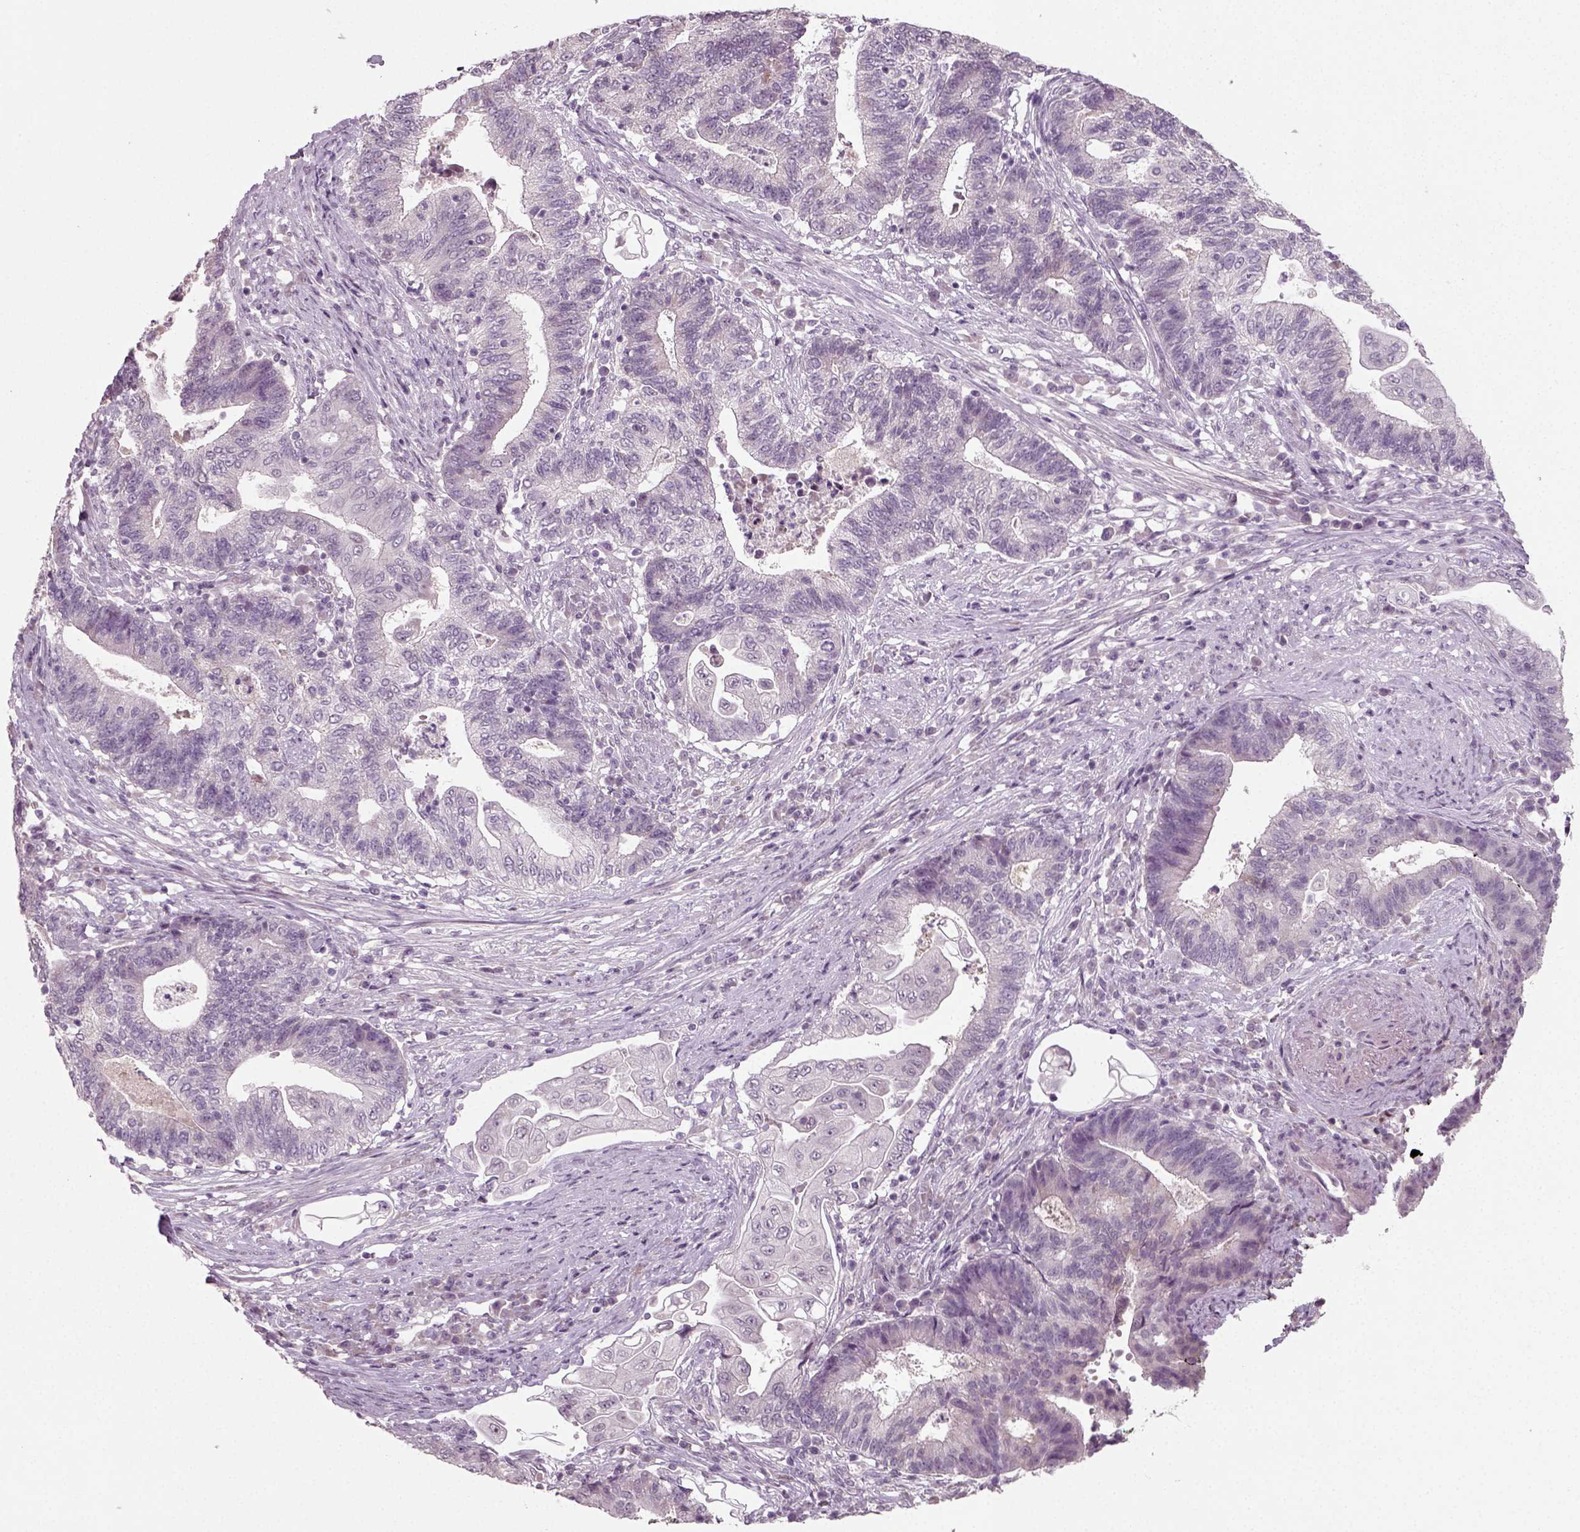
{"staining": {"intensity": "negative", "quantity": "none", "location": "none"}, "tissue": "endometrial cancer", "cell_type": "Tumor cells", "image_type": "cancer", "snomed": [{"axis": "morphology", "description": "Adenocarcinoma, NOS"}, {"axis": "topography", "description": "Uterus"}, {"axis": "topography", "description": "Endometrium"}], "caption": "The immunohistochemistry histopathology image has no significant expression in tumor cells of endometrial cancer (adenocarcinoma) tissue.", "gene": "SYNGAP1", "patient": {"sex": "female", "age": 54}}